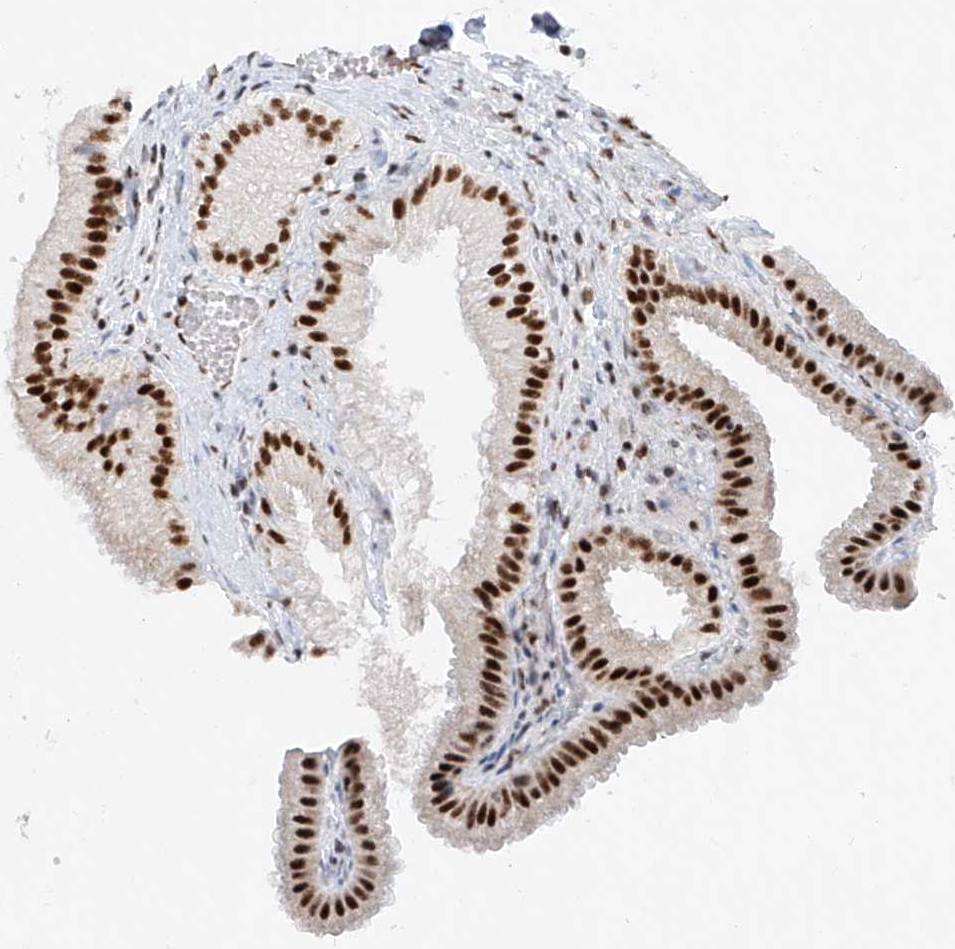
{"staining": {"intensity": "strong", "quantity": ">75%", "location": "nuclear"}, "tissue": "gallbladder", "cell_type": "Glandular cells", "image_type": "normal", "snomed": [{"axis": "morphology", "description": "Normal tissue, NOS"}, {"axis": "topography", "description": "Gallbladder"}], "caption": "Immunohistochemistry (IHC) image of benign human gallbladder stained for a protein (brown), which displays high levels of strong nuclear positivity in approximately >75% of glandular cells.", "gene": "TAF4", "patient": {"sex": "female", "age": 30}}